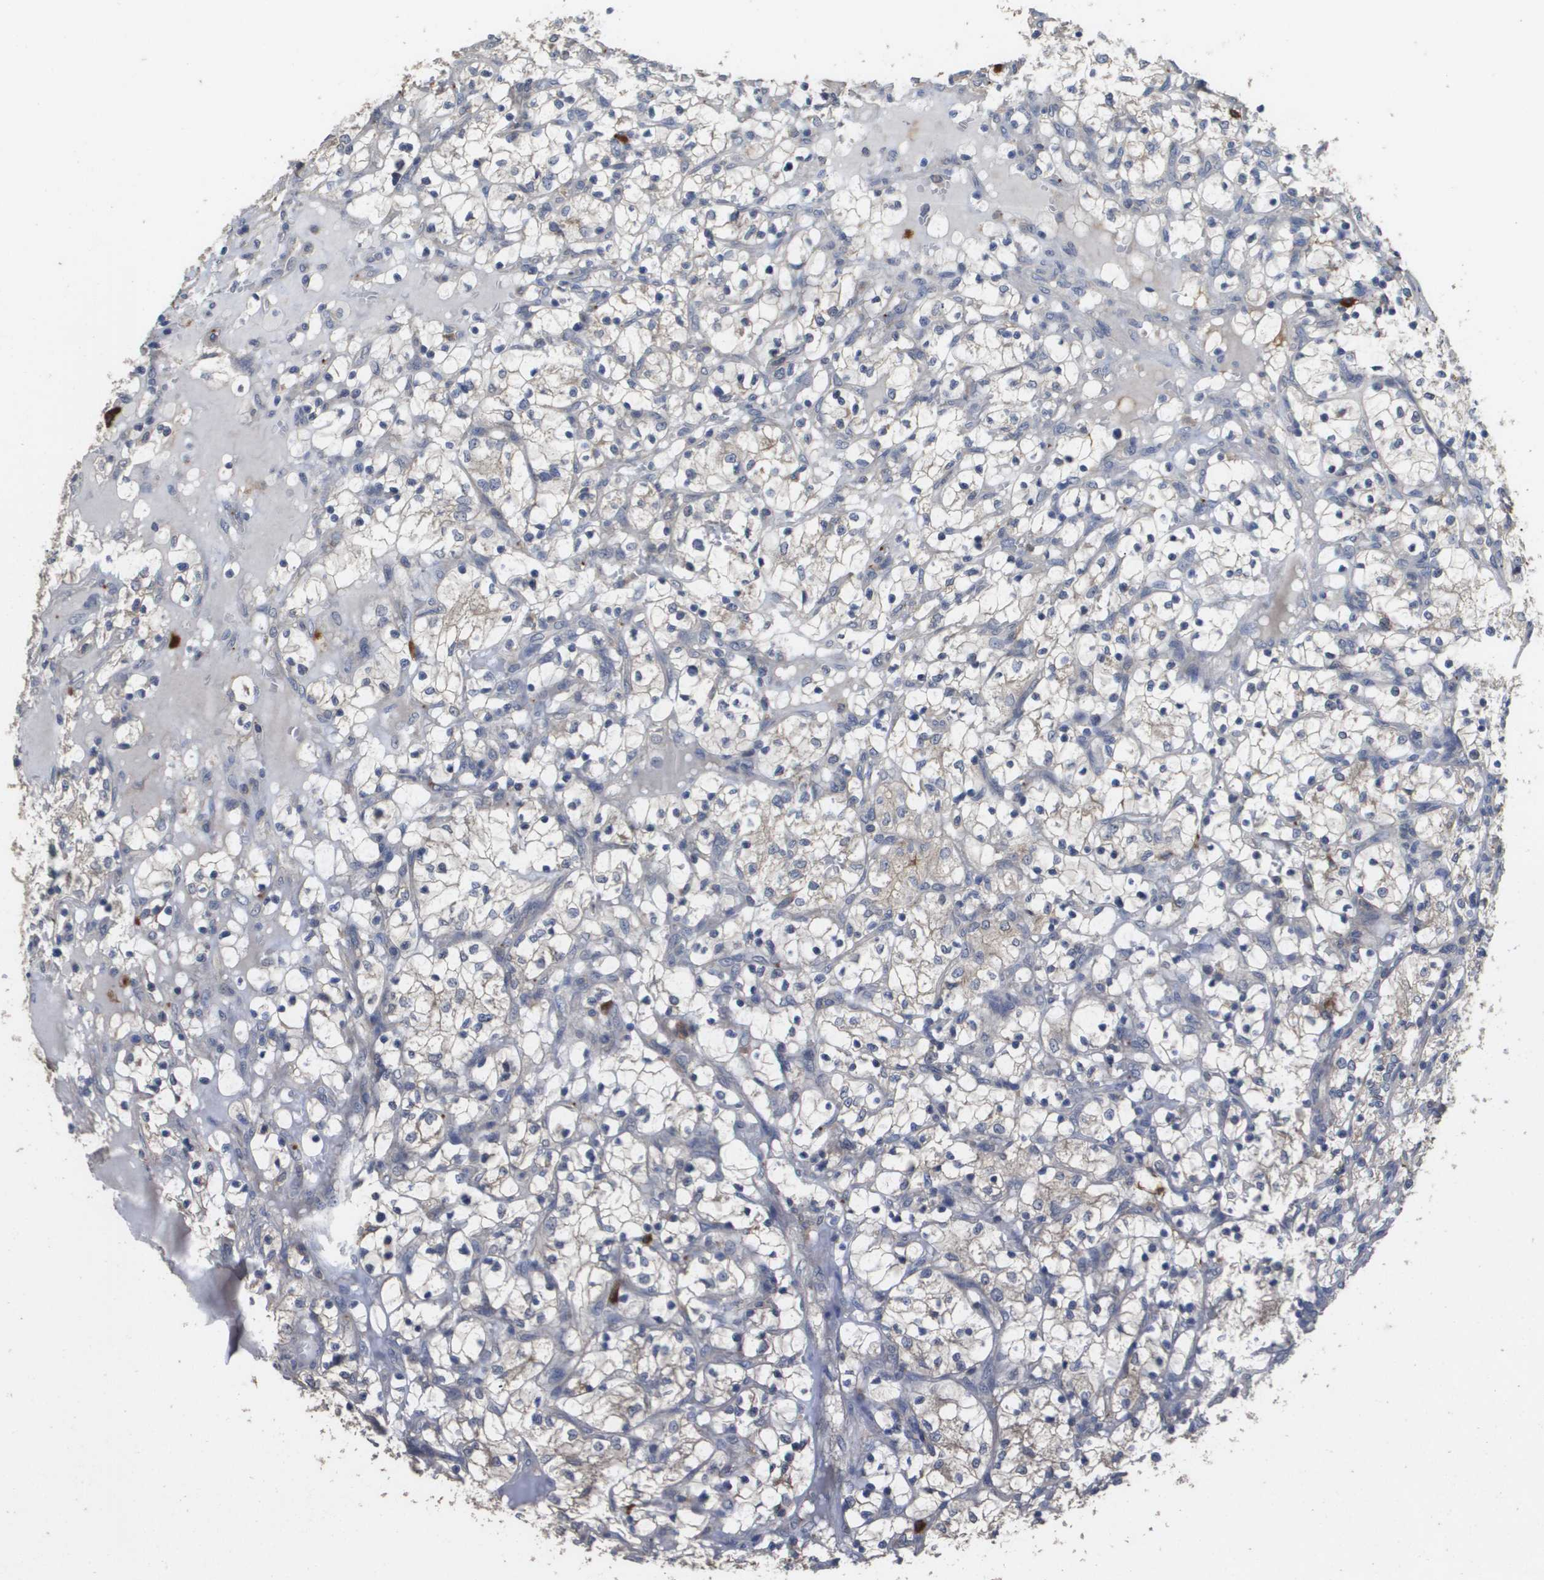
{"staining": {"intensity": "negative", "quantity": "none", "location": "none"}, "tissue": "renal cancer", "cell_type": "Tumor cells", "image_type": "cancer", "snomed": [{"axis": "morphology", "description": "Adenocarcinoma, NOS"}, {"axis": "topography", "description": "Kidney"}], "caption": "Renal cancer (adenocarcinoma) stained for a protein using IHC shows no staining tumor cells.", "gene": "RAB27B", "patient": {"sex": "female", "age": 69}}